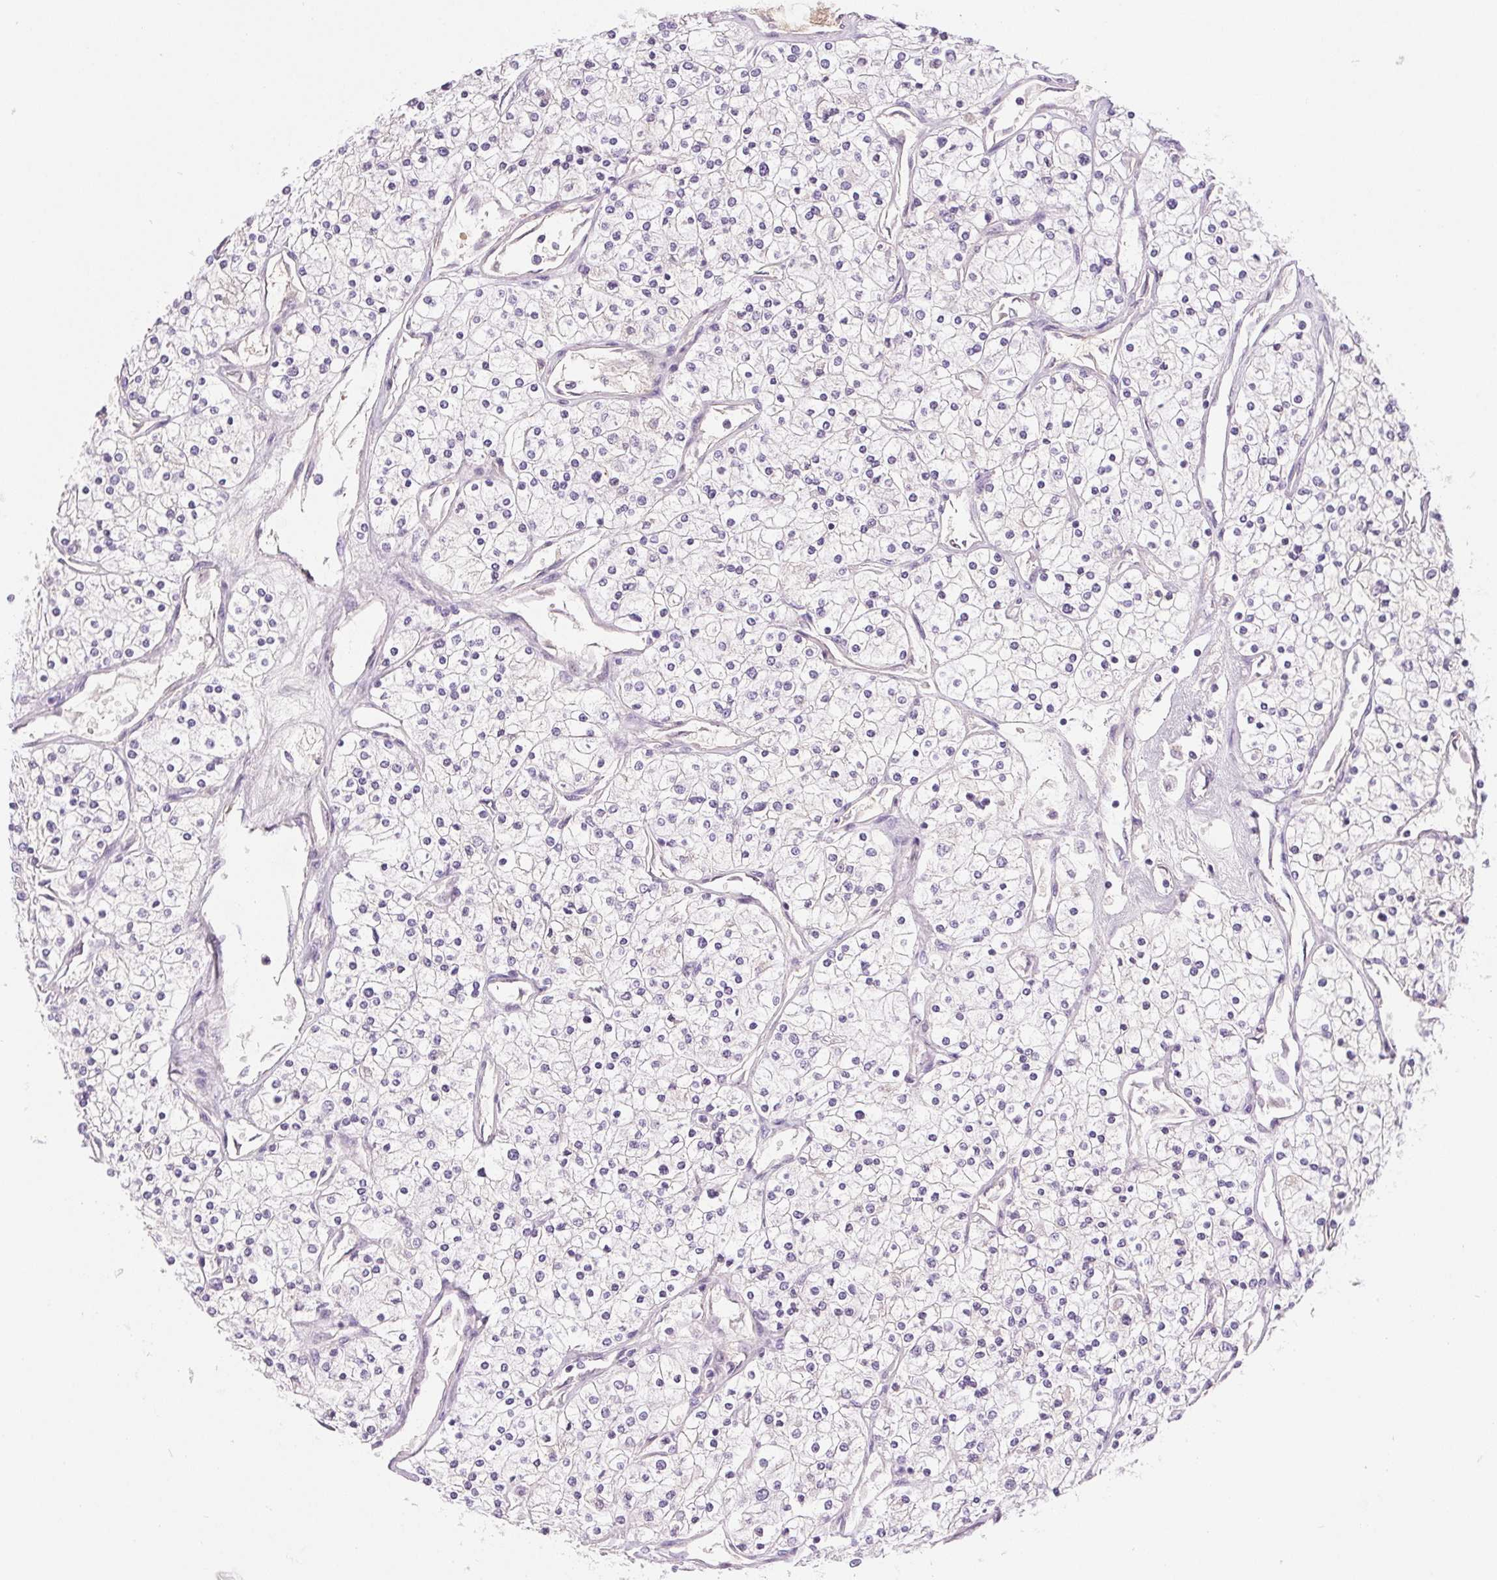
{"staining": {"intensity": "negative", "quantity": "none", "location": "none"}, "tissue": "renal cancer", "cell_type": "Tumor cells", "image_type": "cancer", "snomed": [{"axis": "morphology", "description": "Adenocarcinoma, NOS"}, {"axis": "topography", "description": "Kidney"}], "caption": "Tumor cells show no significant protein expression in renal cancer. (DAB immunohistochemistry visualized using brightfield microscopy, high magnification).", "gene": "IFIT1B", "patient": {"sex": "male", "age": 80}}